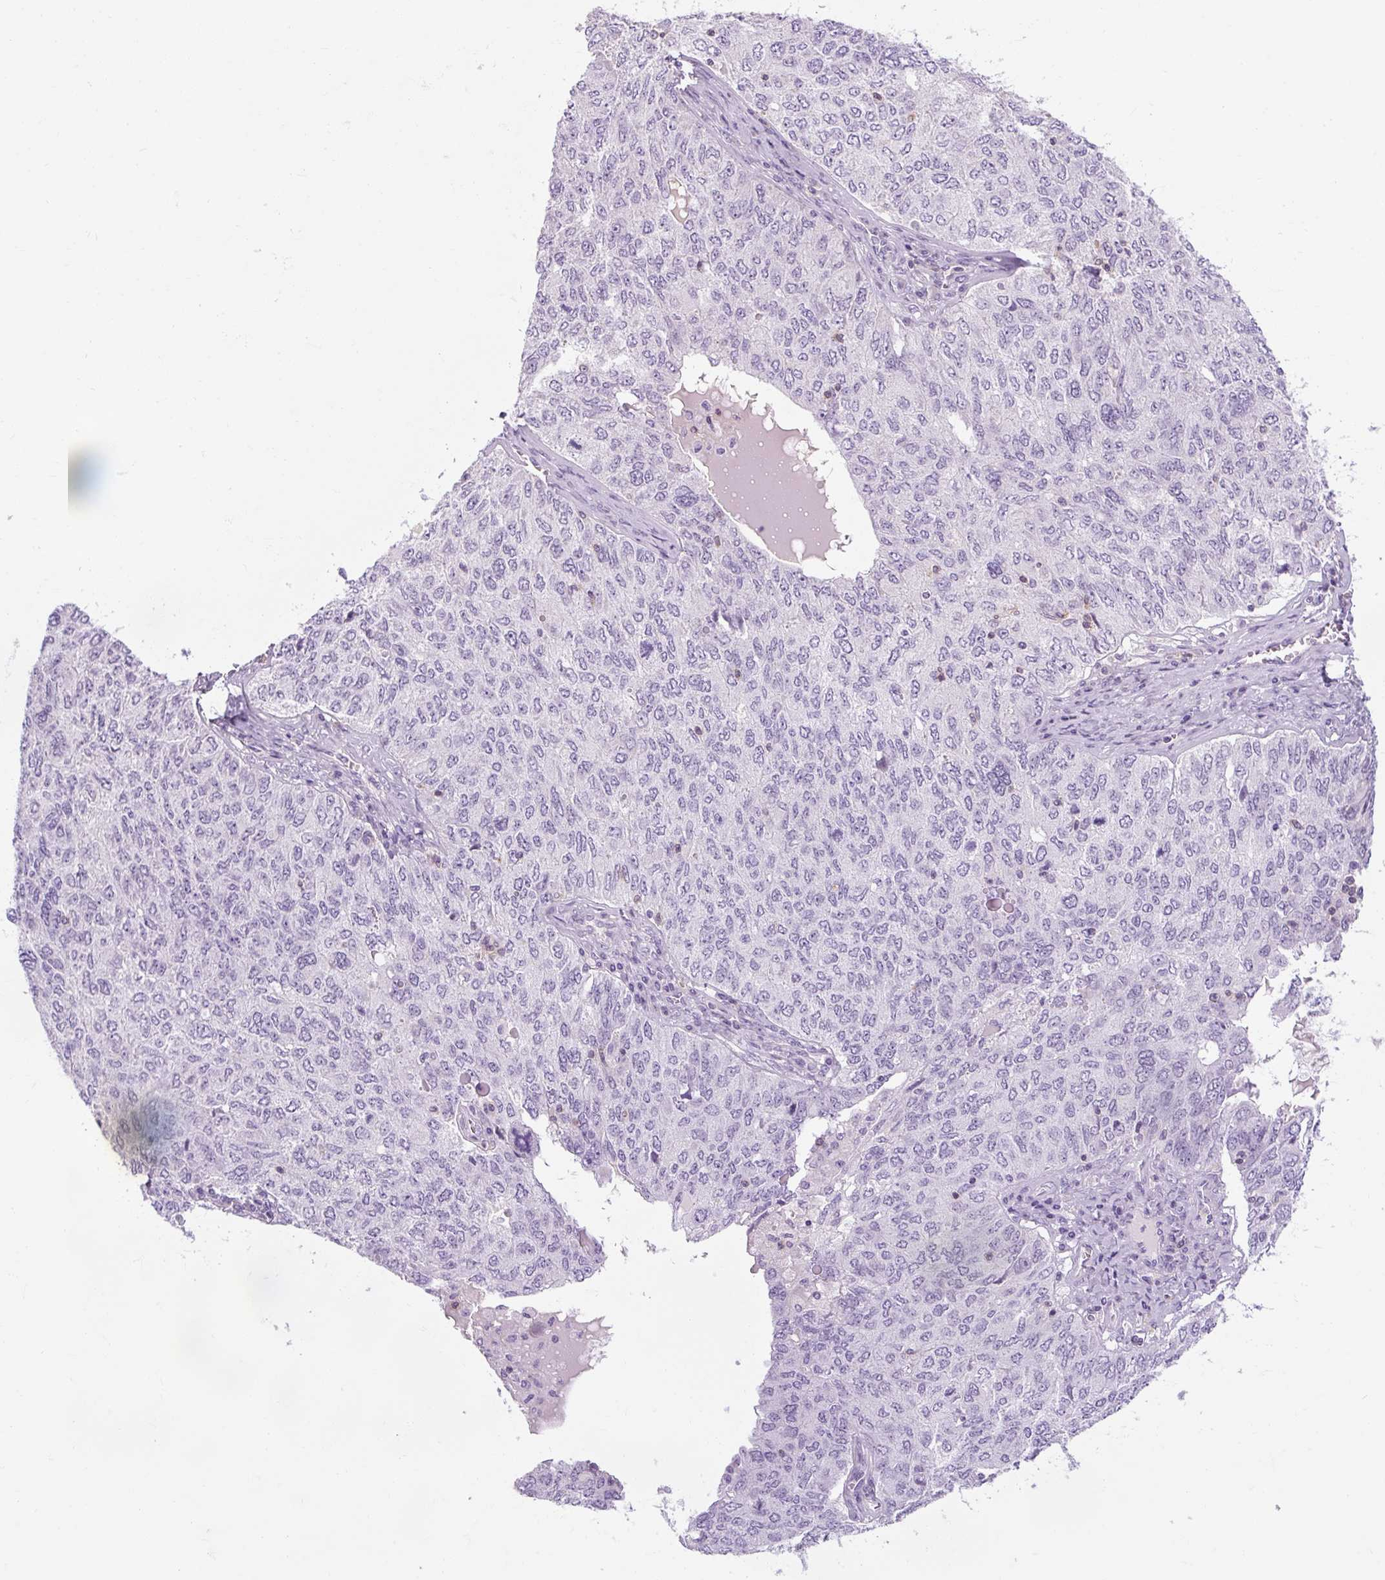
{"staining": {"intensity": "negative", "quantity": "none", "location": "none"}, "tissue": "ovarian cancer", "cell_type": "Tumor cells", "image_type": "cancer", "snomed": [{"axis": "morphology", "description": "Carcinoma, endometroid"}, {"axis": "topography", "description": "Ovary"}], "caption": "This is an immunohistochemistry image of ovarian cancer. There is no expression in tumor cells.", "gene": "TIGD2", "patient": {"sex": "female", "age": 62}}